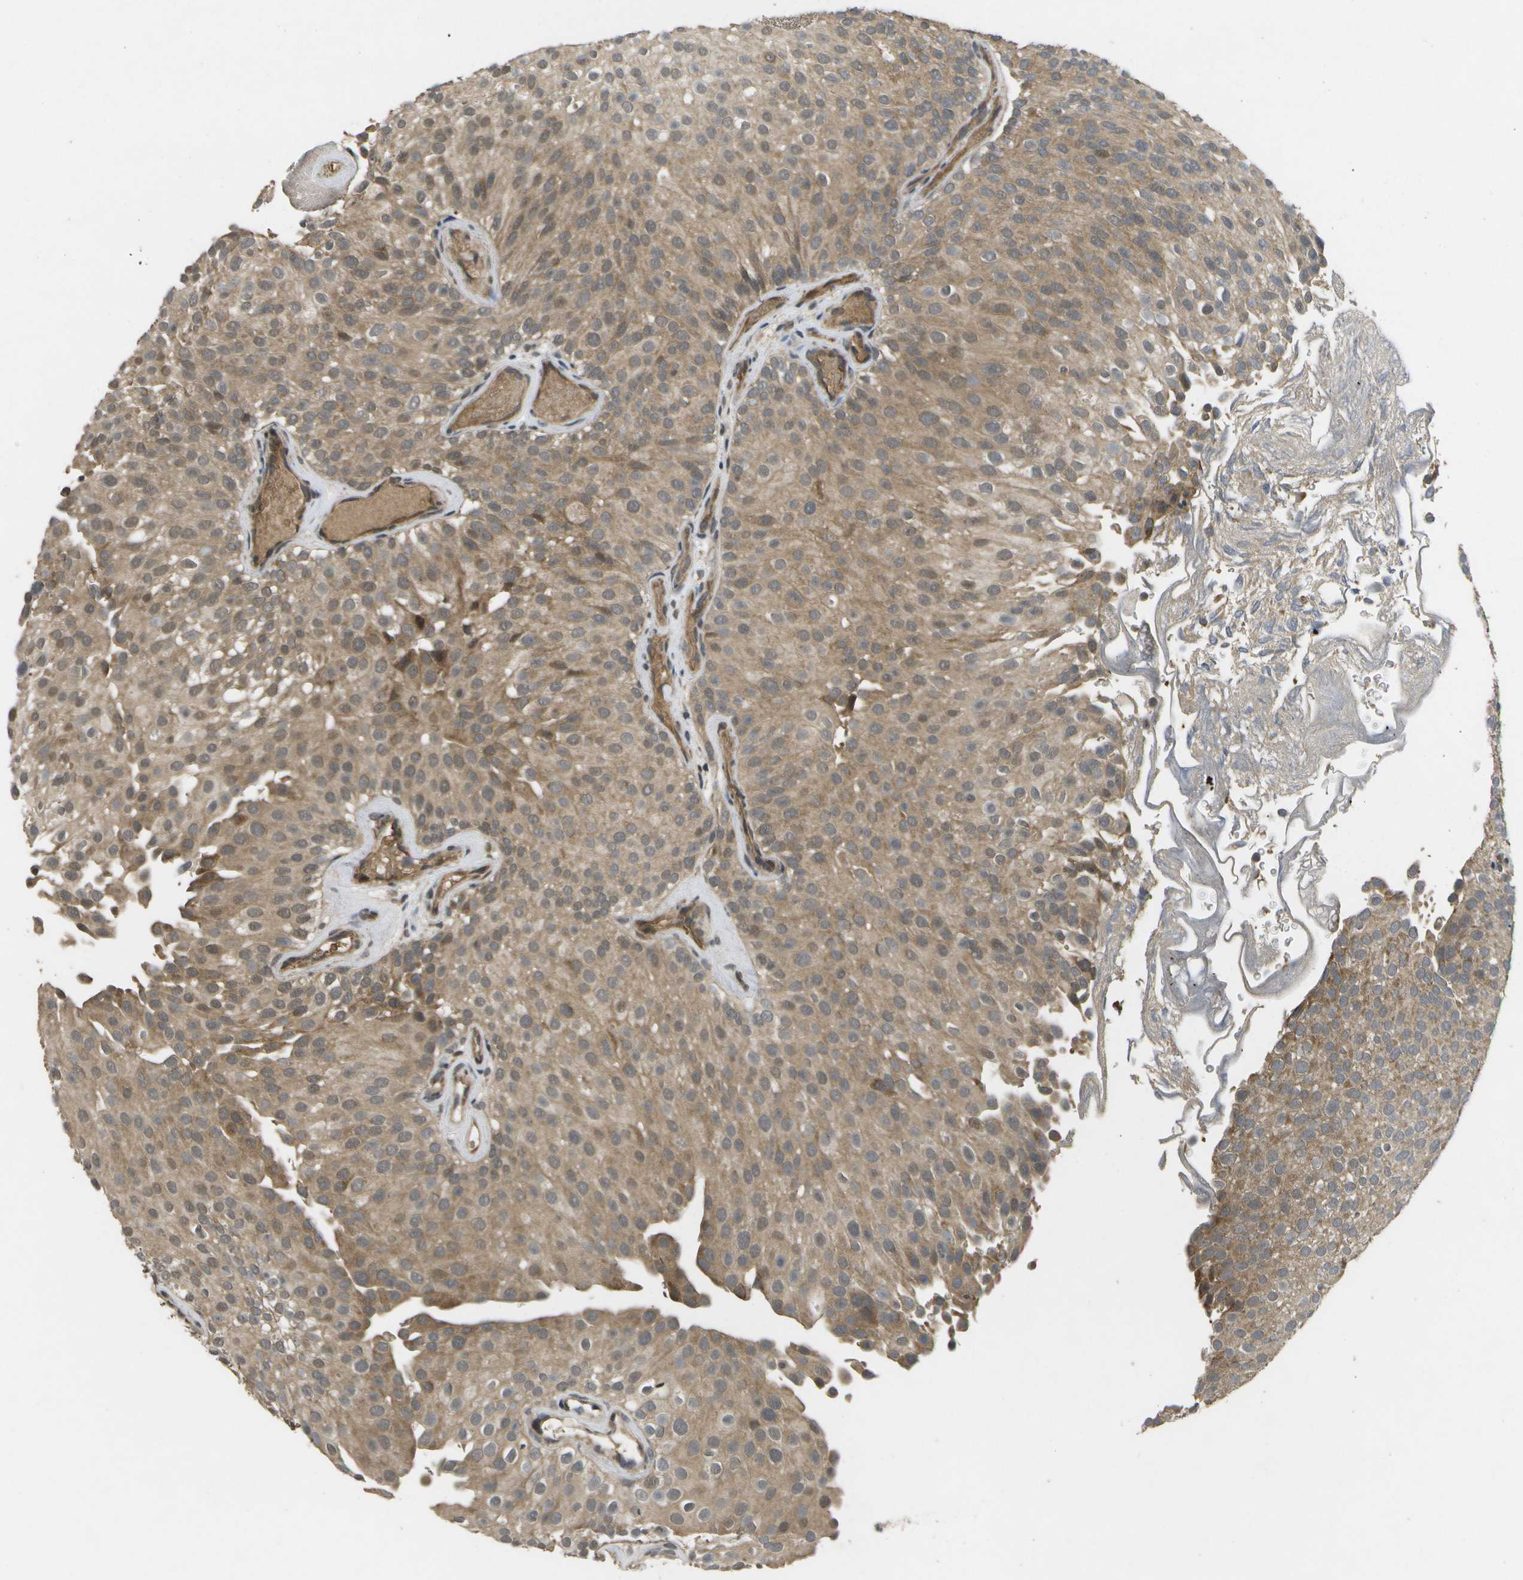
{"staining": {"intensity": "moderate", "quantity": ">75%", "location": "cytoplasmic/membranous"}, "tissue": "urothelial cancer", "cell_type": "Tumor cells", "image_type": "cancer", "snomed": [{"axis": "morphology", "description": "Urothelial carcinoma, Low grade"}, {"axis": "topography", "description": "Urinary bladder"}], "caption": "Tumor cells exhibit medium levels of moderate cytoplasmic/membranous staining in approximately >75% of cells in low-grade urothelial carcinoma.", "gene": "ALAS1", "patient": {"sex": "male", "age": 78}}